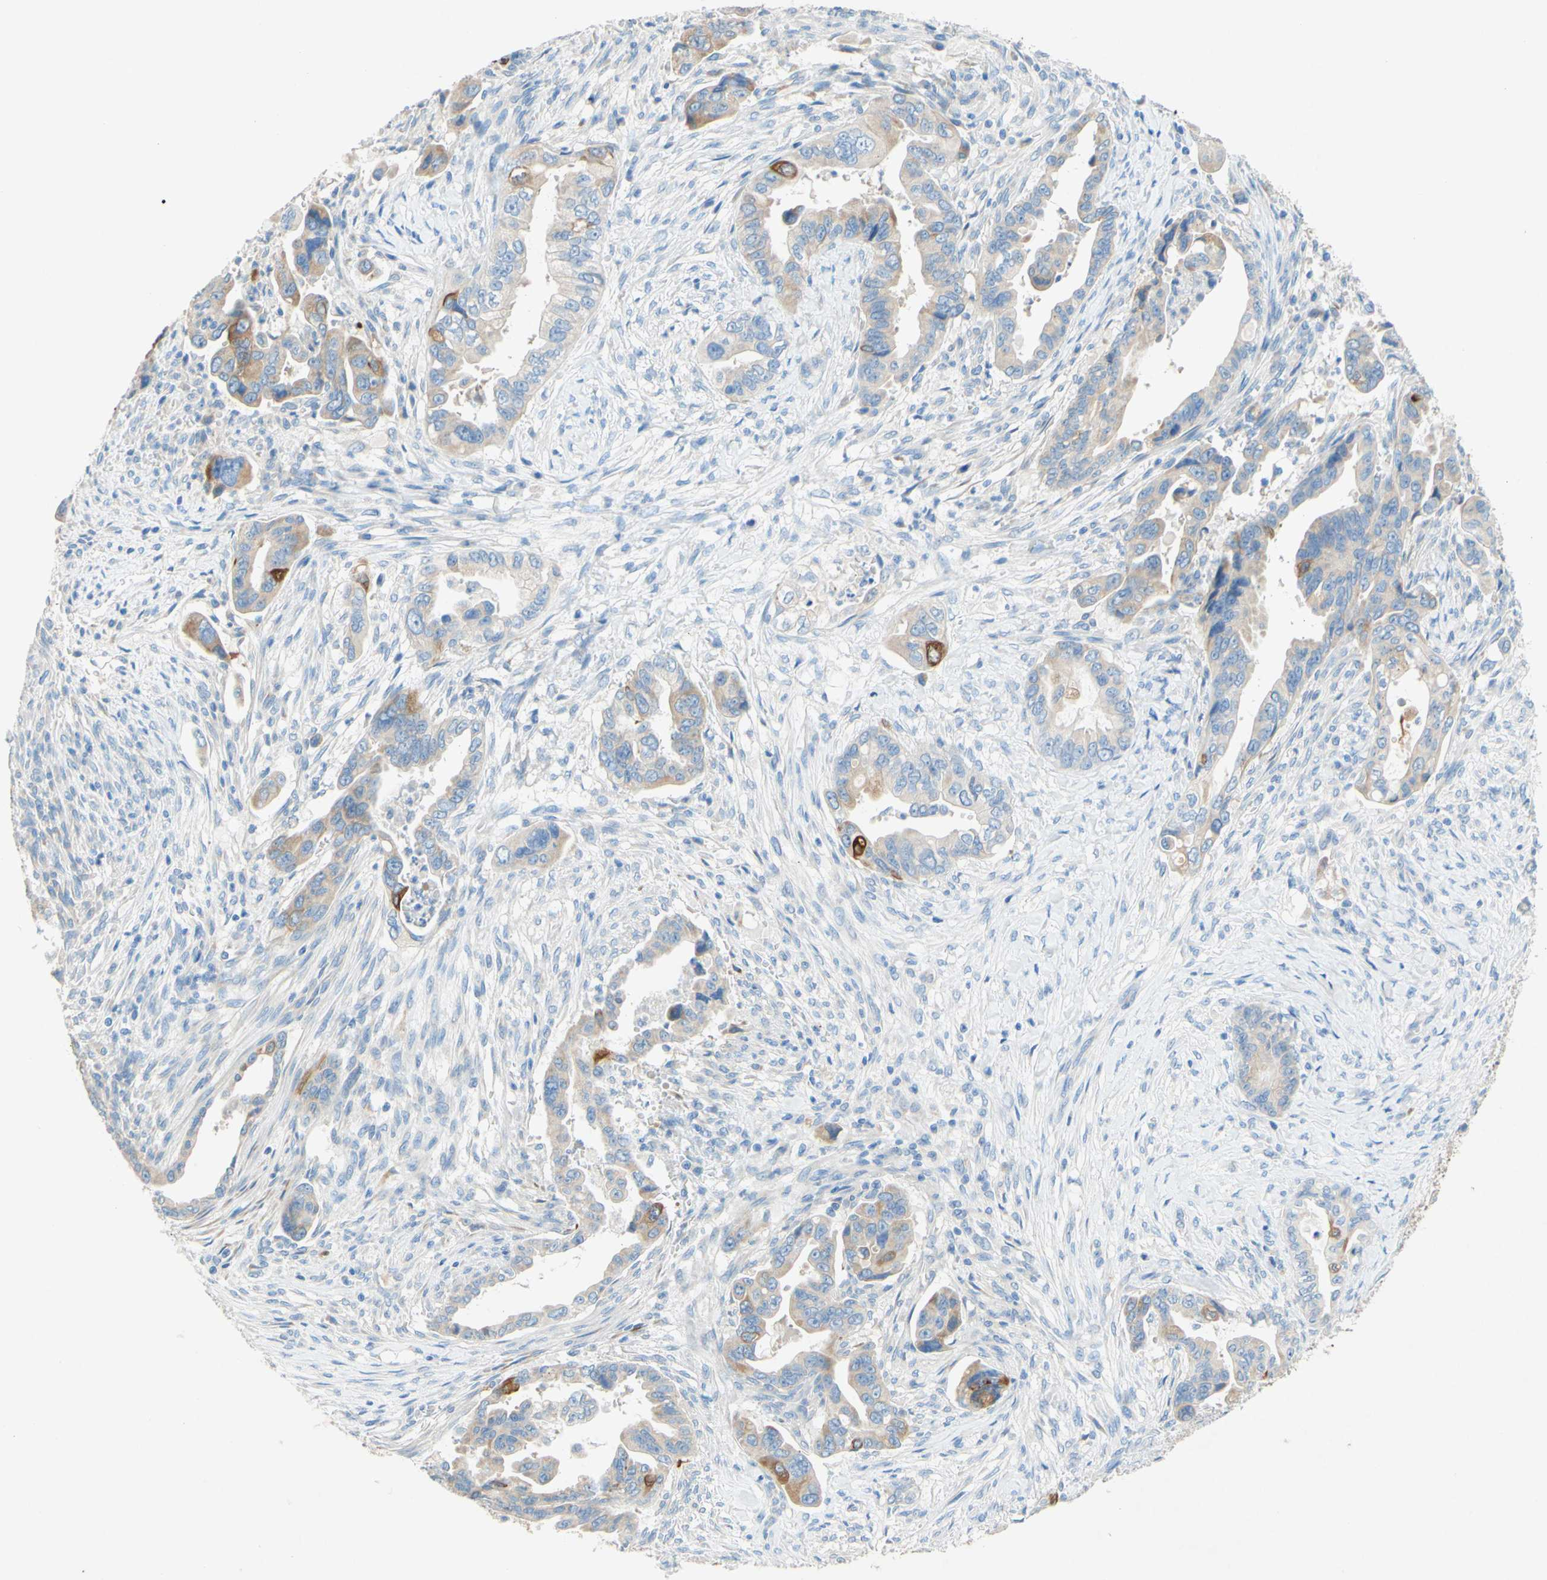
{"staining": {"intensity": "weak", "quantity": "25%-75%", "location": "cytoplasmic/membranous"}, "tissue": "pancreatic cancer", "cell_type": "Tumor cells", "image_type": "cancer", "snomed": [{"axis": "morphology", "description": "Adenocarcinoma, NOS"}, {"axis": "topography", "description": "Pancreas"}], "caption": "This is an image of immunohistochemistry (IHC) staining of pancreatic cancer (adenocarcinoma), which shows weak expression in the cytoplasmic/membranous of tumor cells.", "gene": "SLC46A1", "patient": {"sex": "male", "age": 70}}